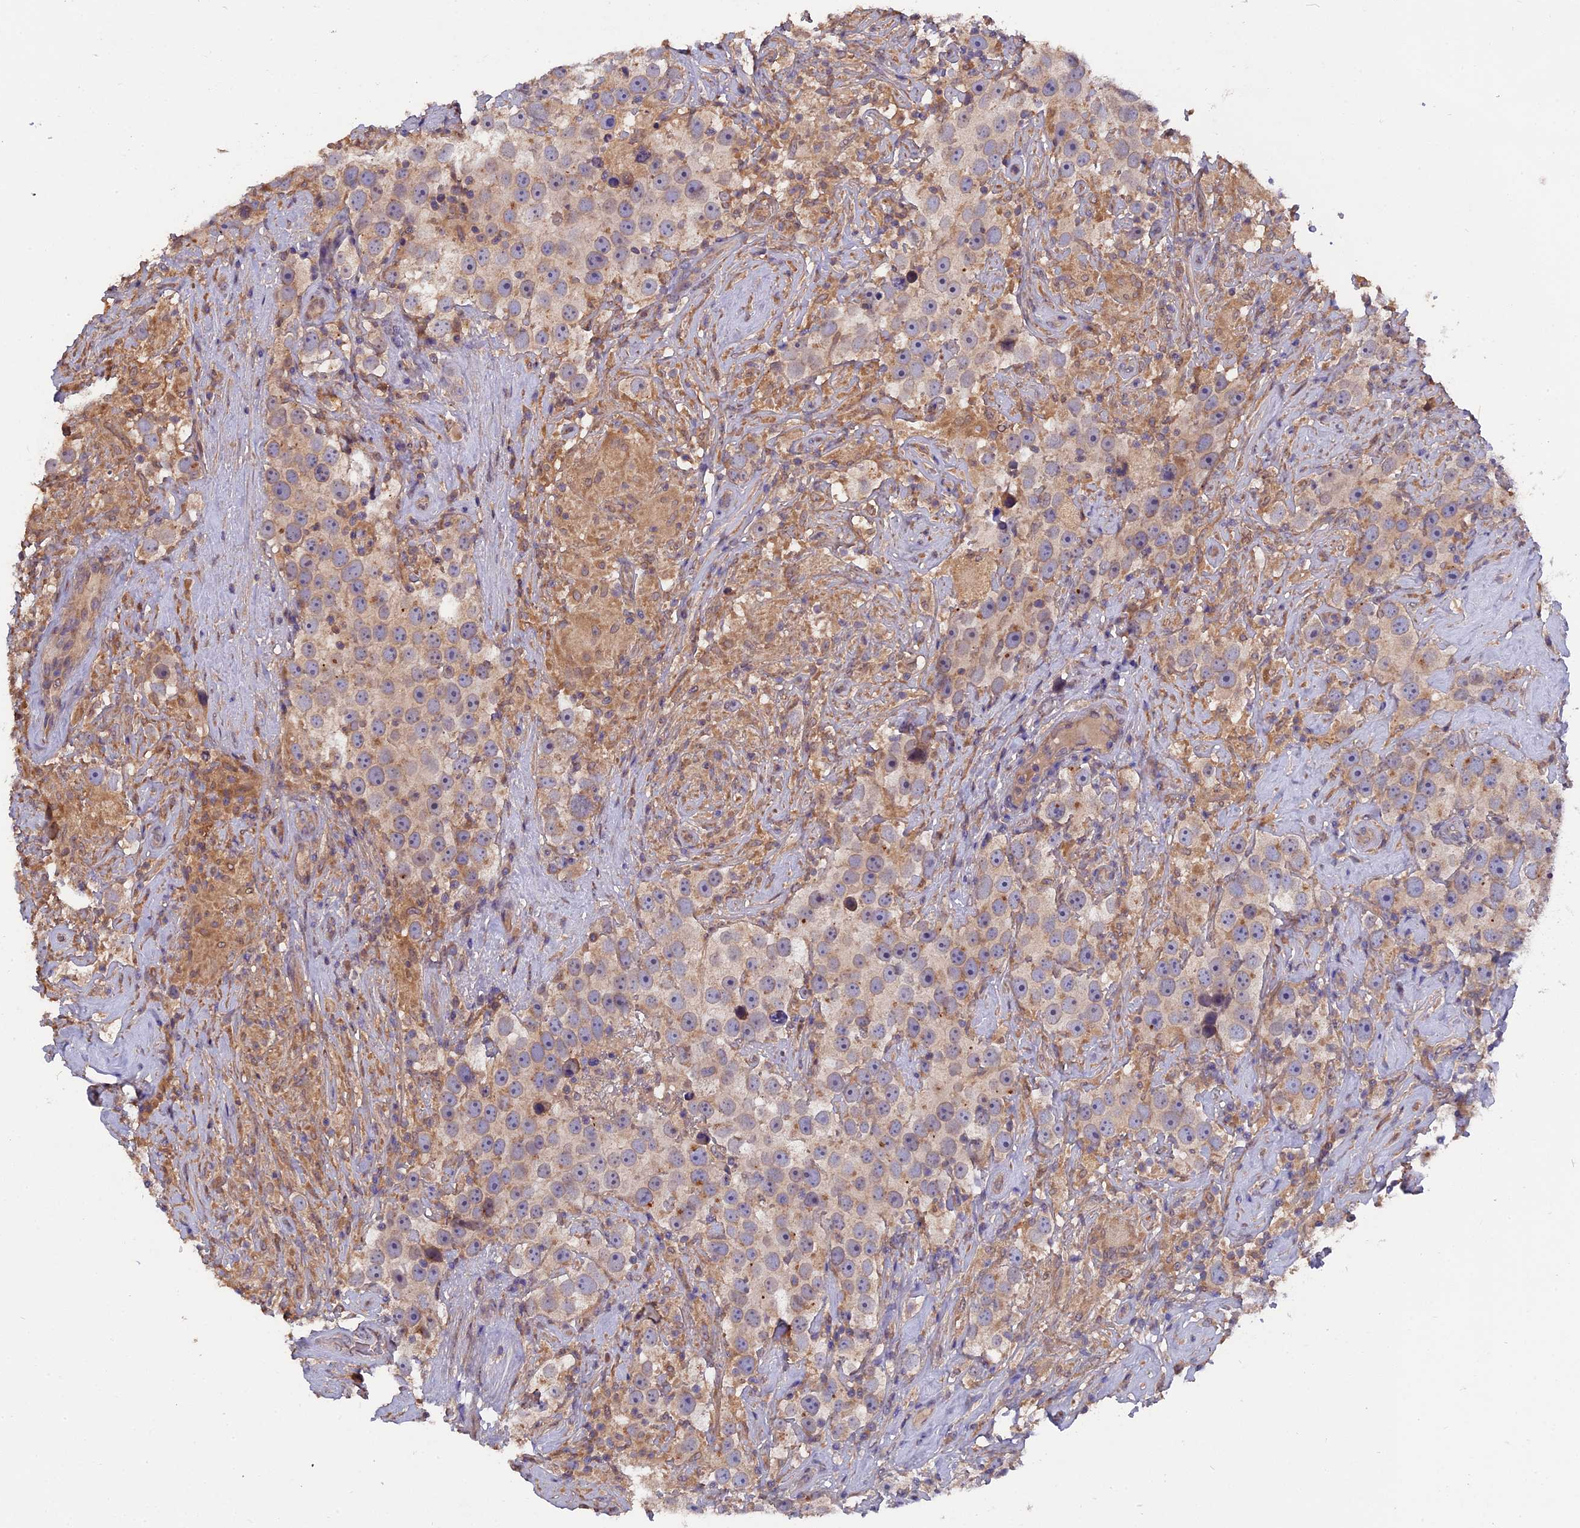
{"staining": {"intensity": "weak", "quantity": ">75%", "location": "cytoplasmic/membranous"}, "tissue": "testis cancer", "cell_type": "Tumor cells", "image_type": "cancer", "snomed": [{"axis": "morphology", "description": "Seminoma, NOS"}, {"axis": "topography", "description": "Testis"}], "caption": "This photomicrograph reveals immunohistochemistry staining of testis cancer, with low weak cytoplasmic/membranous staining in approximately >75% of tumor cells.", "gene": "ZCCHC2", "patient": {"sex": "male", "age": 49}}